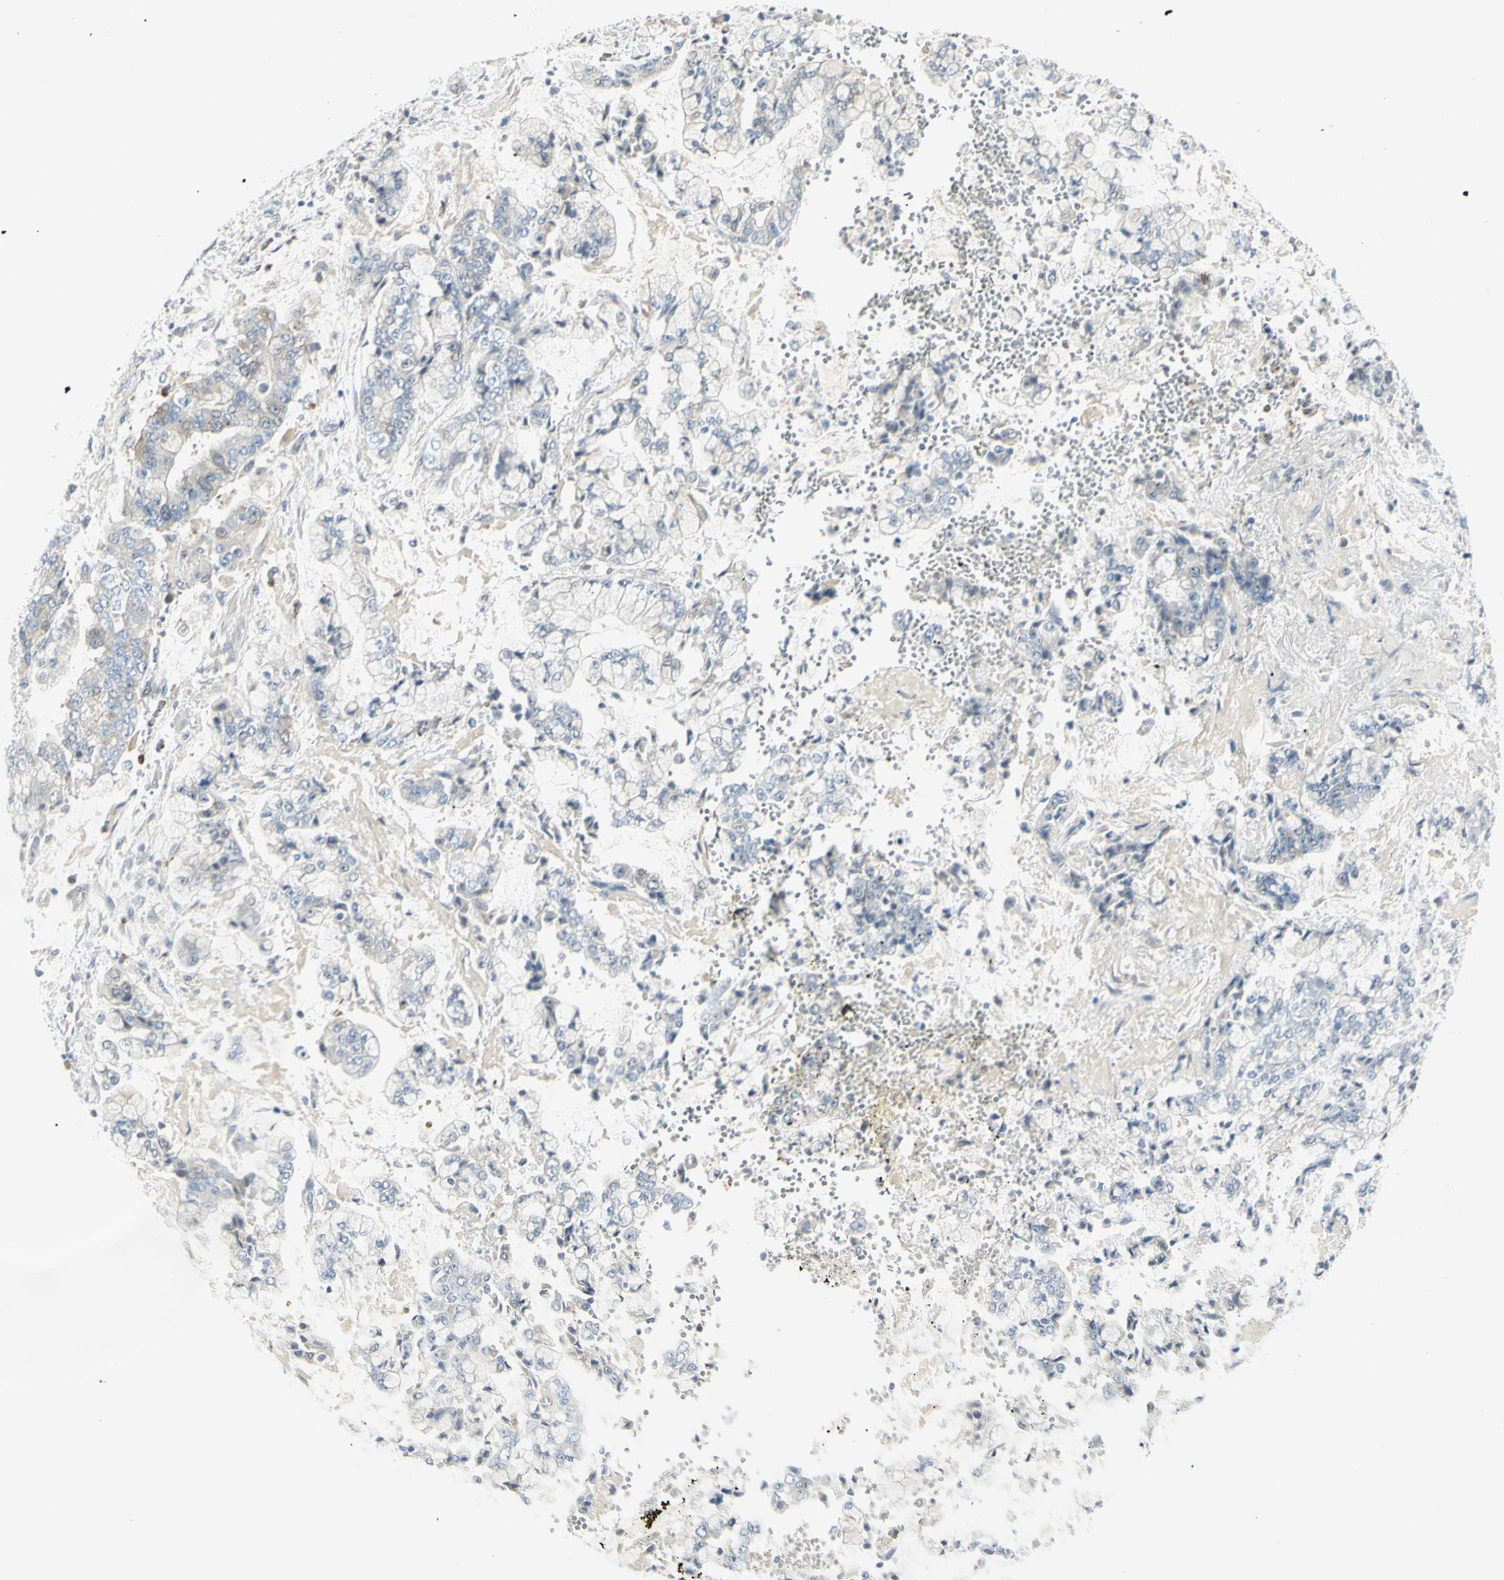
{"staining": {"intensity": "negative", "quantity": "none", "location": "none"}, "tissue": "stomach cancer", "cell_type": "Tumor cells", "image_type": "cancer", "snomed": [{"axis": "morphology", "description": "Adenocarcinoma, NOS"}, {"axis": "topography", "description": "Stomach"}], "caption": "Adenocarcinoma (stomach) stained for a protein using immunohistochemistry (IHC) shows no positivity tumor cells.", "gene": "CCNB2", "patient": {"sex": "male", "age": 76}}